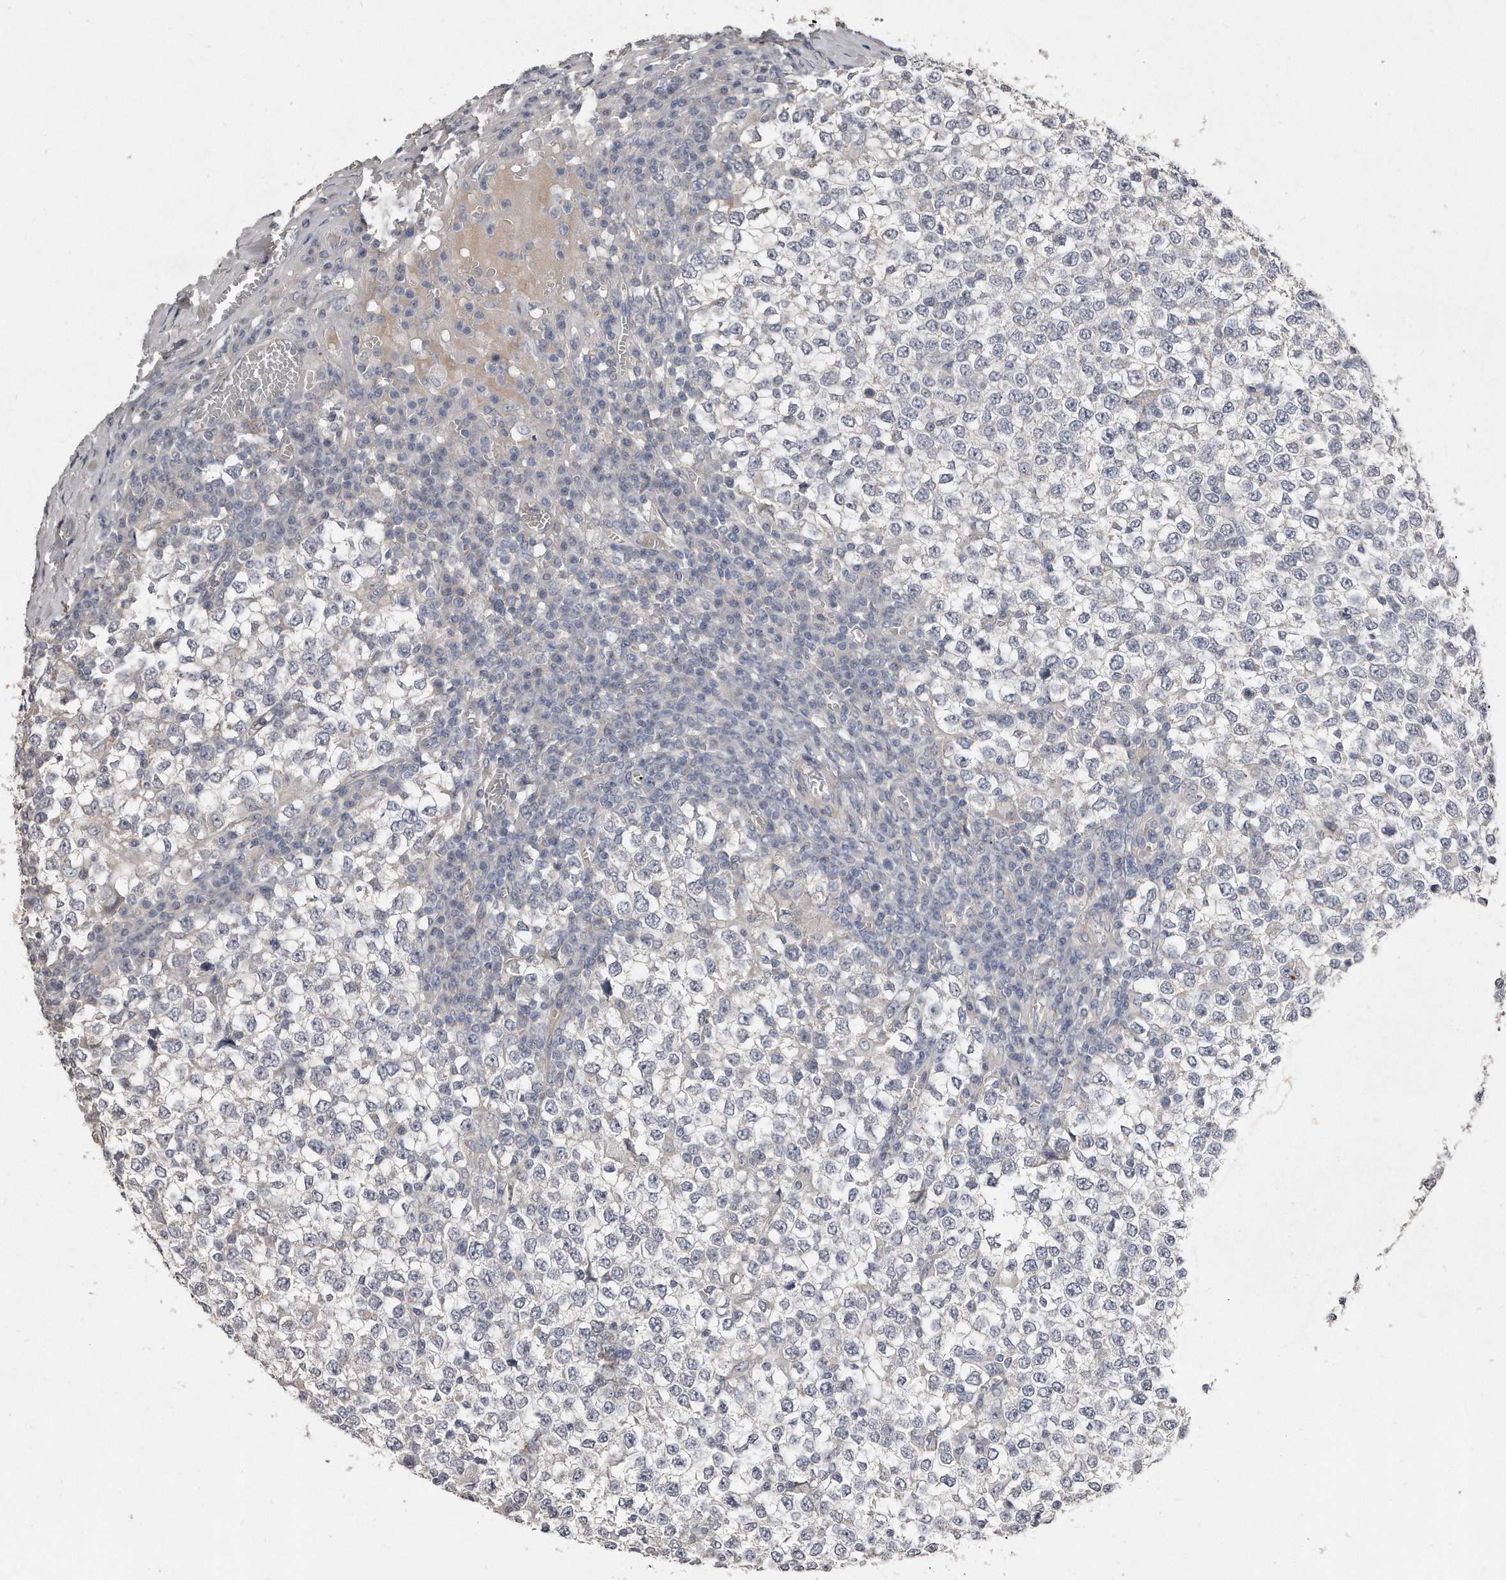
{"staining": {"intensity": "negative", "quantity": "none", "location": "none"}, "tissue": "testis cancer", "cell_type": "Tumor cells", "image_type": "cancer", "snomed": [{"axis": "morphology", "description": "Seminoma, NOS"}, {"axis": "topography", "description": "Testis"}], "caption": "A histopathology image of human seminoma (testis) is negative for staining in tumor cells.", "gene": "LMOD1", "patient": {"sex": "male", "age": 65}}